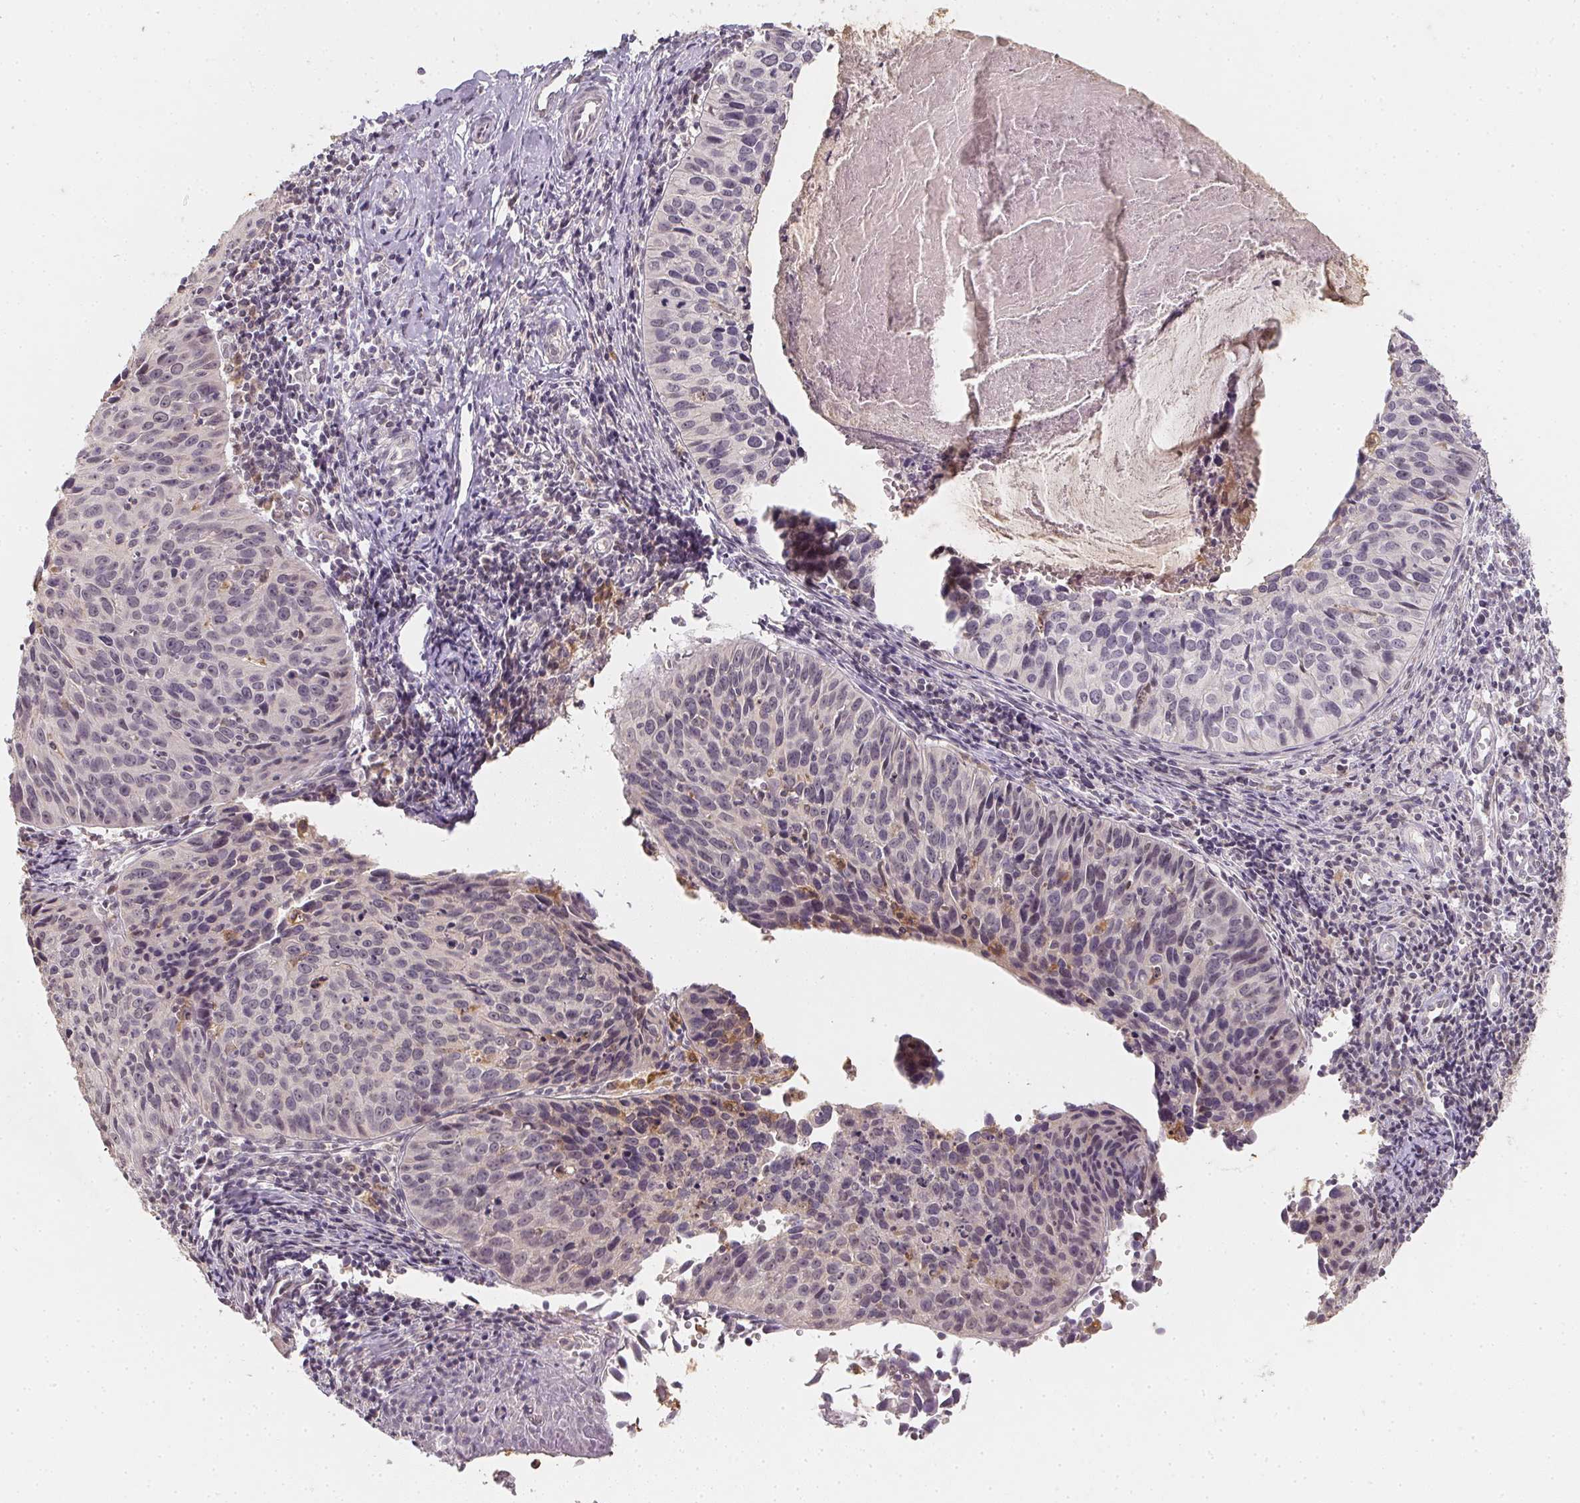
{"staining": {"intensity": "negative", "quantity": "none", "location": "none"}, "tissue": "cervical cancer", "cell_type": "Tumor cells", "image_type": "cancer", "snomed": [{"axis": "morphology", "description": "Squamous cell carcinoma, NOS"}, {"axis": "topography", "description": "Cervix"}], "caption": "An IHC histopathology image of cervical cancer is shown. There is no staining in tumor cells of cervical cancer.", "gene": "SOAT1", "patient": {"sex": "female", "age": 31}}